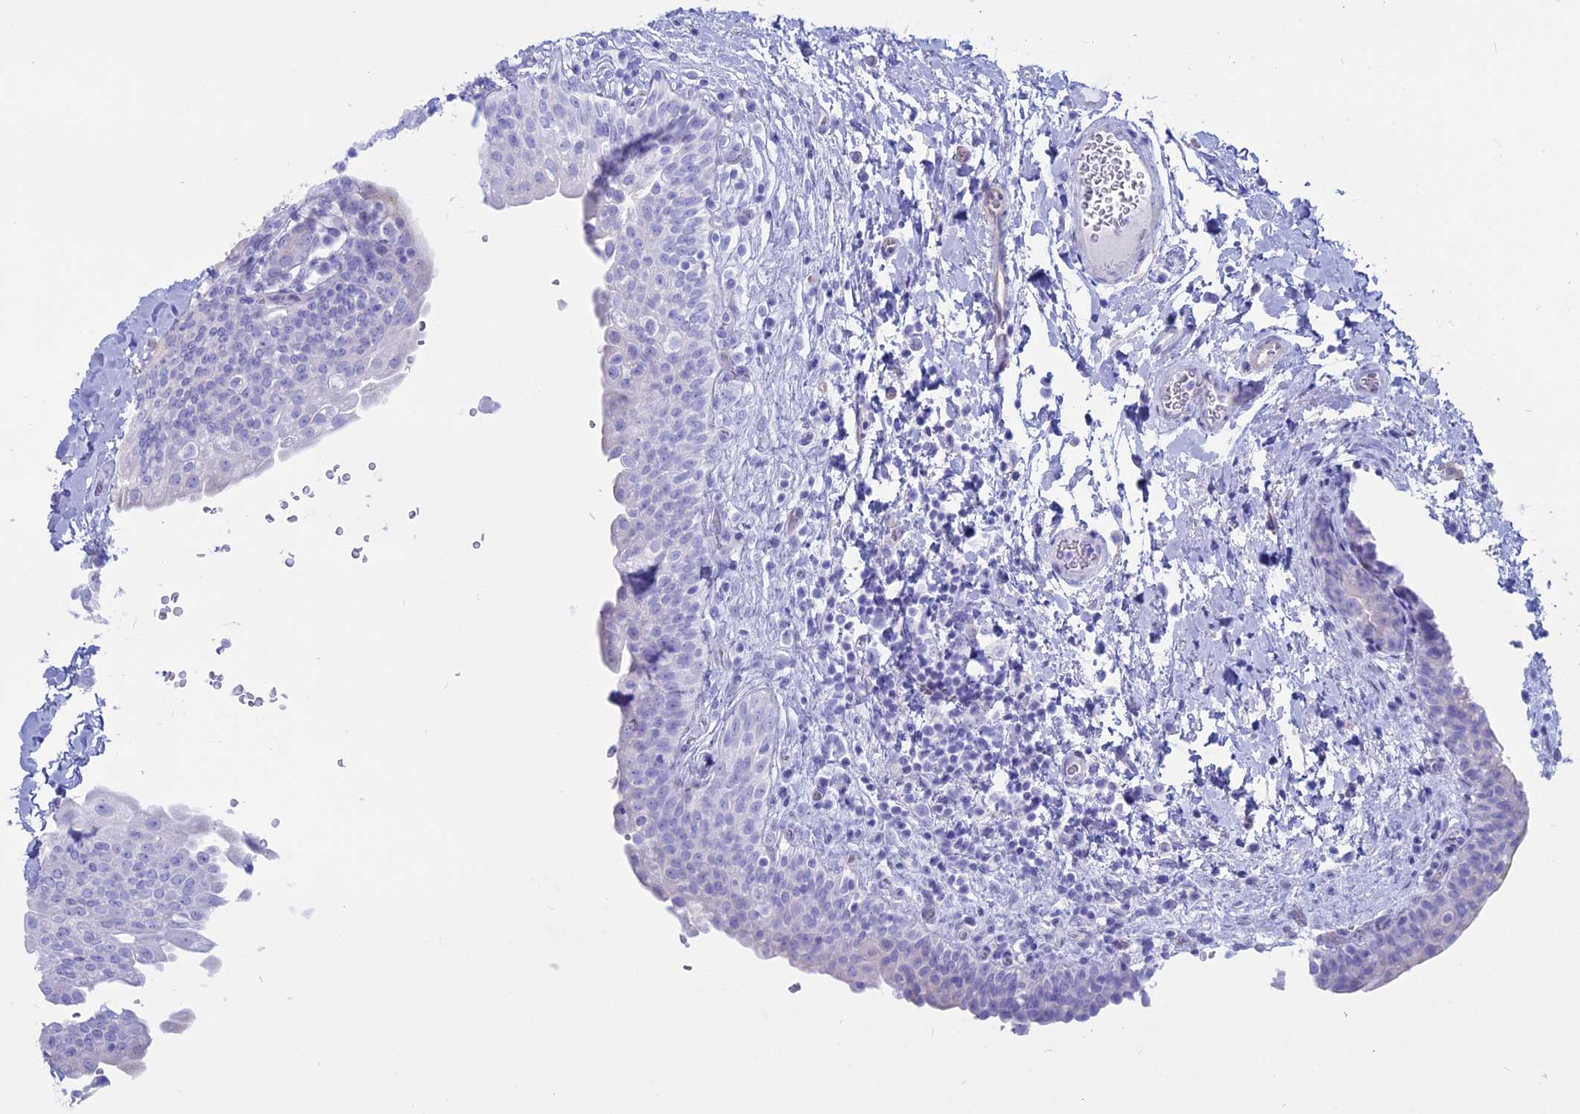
{"staining": {"intensity": "negative", "quantity": "none", "location": "none"}, "tissue": "urinary bladder", "cell_type": "Urothelial cells", "image_type": "normal", "snomed": [{"axis": "morphology", "description": "Normal tissue, NOS"}, {"axis": "topography", "description": "Urinary bladder"}], "caption": "Immunohistochemistry histopathology image of unremarkable urinary bladder: urinary bladder stained with DAB (3,3'-diaminobenzidine) exhibits no significant protein staining in urothelial cells. (Brightfield microscopy of DAB (3,3'-diaminobenzidine) immunohistochemistry at high magnification).", "gene": "OR2AE1", "patient": {"sex": "male", "age": 83}}